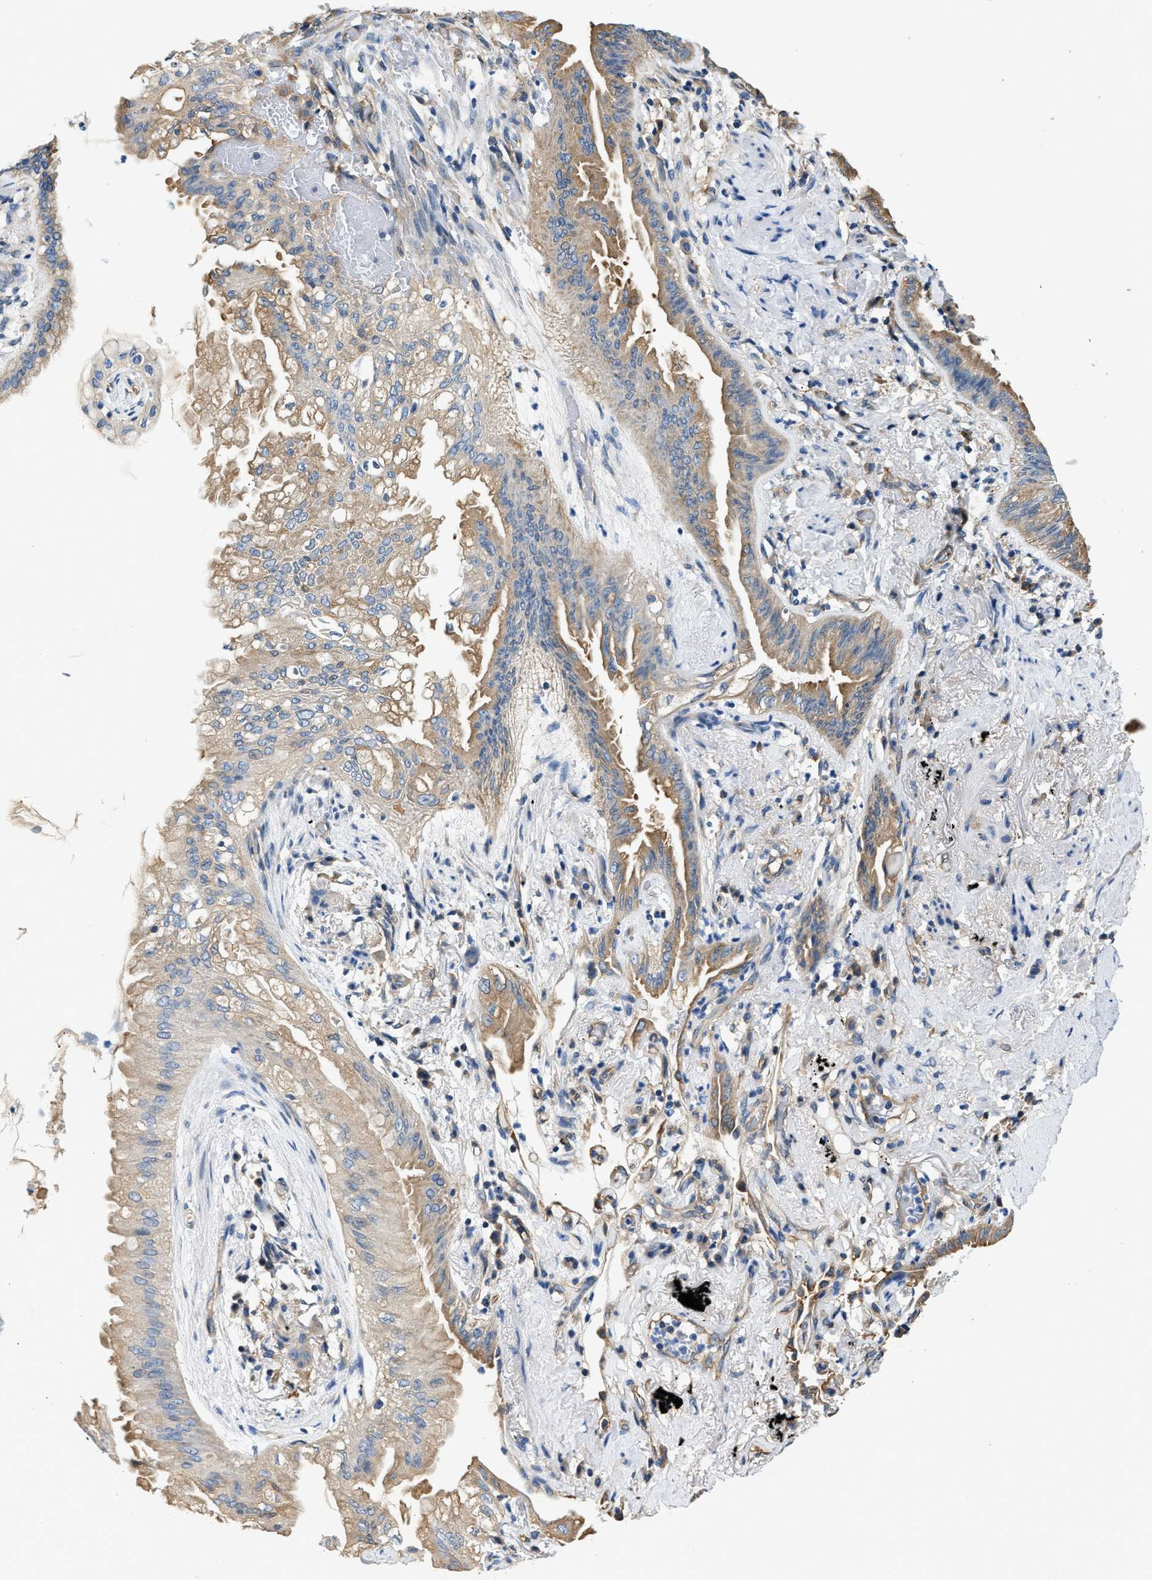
{"staining": {"intensity": "moderate", "quantity": ">75%", "location": "cytoplasmic/membranous"}, "tissue": "lung cancer", "cell_type": "Tumor cells", "image_type": "cancer", "snomed": [{"axis": "morphology", "description": "Normal tissue, NOS"}, {"axis": "morphology", "description": "Adenocarcinoma, NOS"}, {"axis": "topography", "description": "Bronchus"}, {"axis": "topography", "description": "Lung"}], "caption": "Immunohistochemical staining of human lung cancer reveals medium levels of moderate cytoplasmic/membranous expression in approximately >75% of tumor cells.", "gene": "PPP2R1B", "patient": {"sex": "female", "age": 70}}